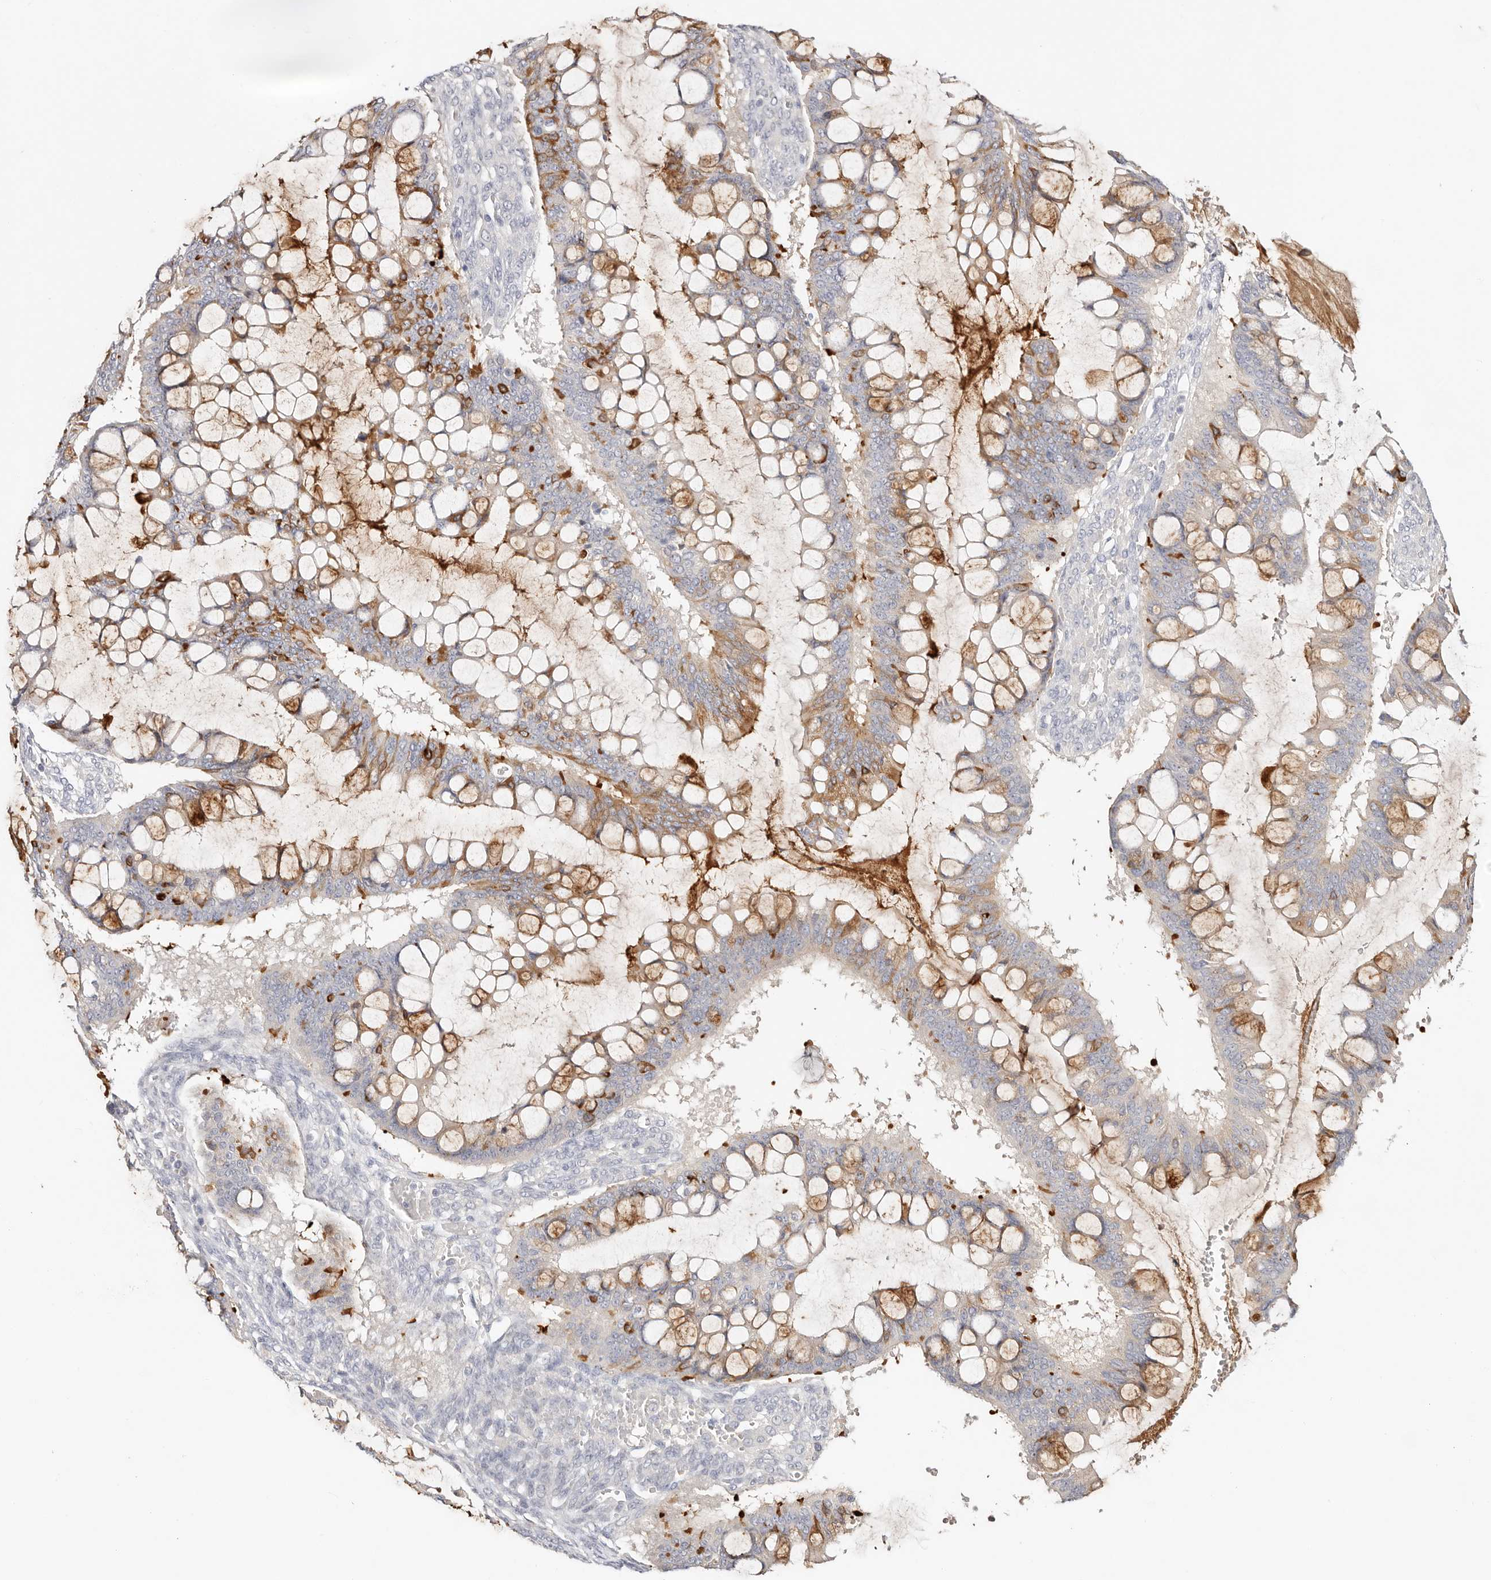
{"staining": {"intensity": "strong", "quantity": "25%-75%", "location": "cytoplasmic/membranous"}, "tissue": "ovarian cancer", "cell_type": "Tumor cells", "image_type": "cancer", "snomed": [{"axis": "morphology", "description": "Cystadenocarcinoma, mucinous, NOS"}, {"axis": "topography", "description": "Ovary"}], "caption": "An immunohistochemistry (IHC) micrograph of neoplastic tissue is shown. Protein staining in brown highlights strong cytoplasmic/membranous positivity in ovarian cancer within tumor cells.", "gene": "DNASE1", "patient": {"sex": "female", "age": 73}}